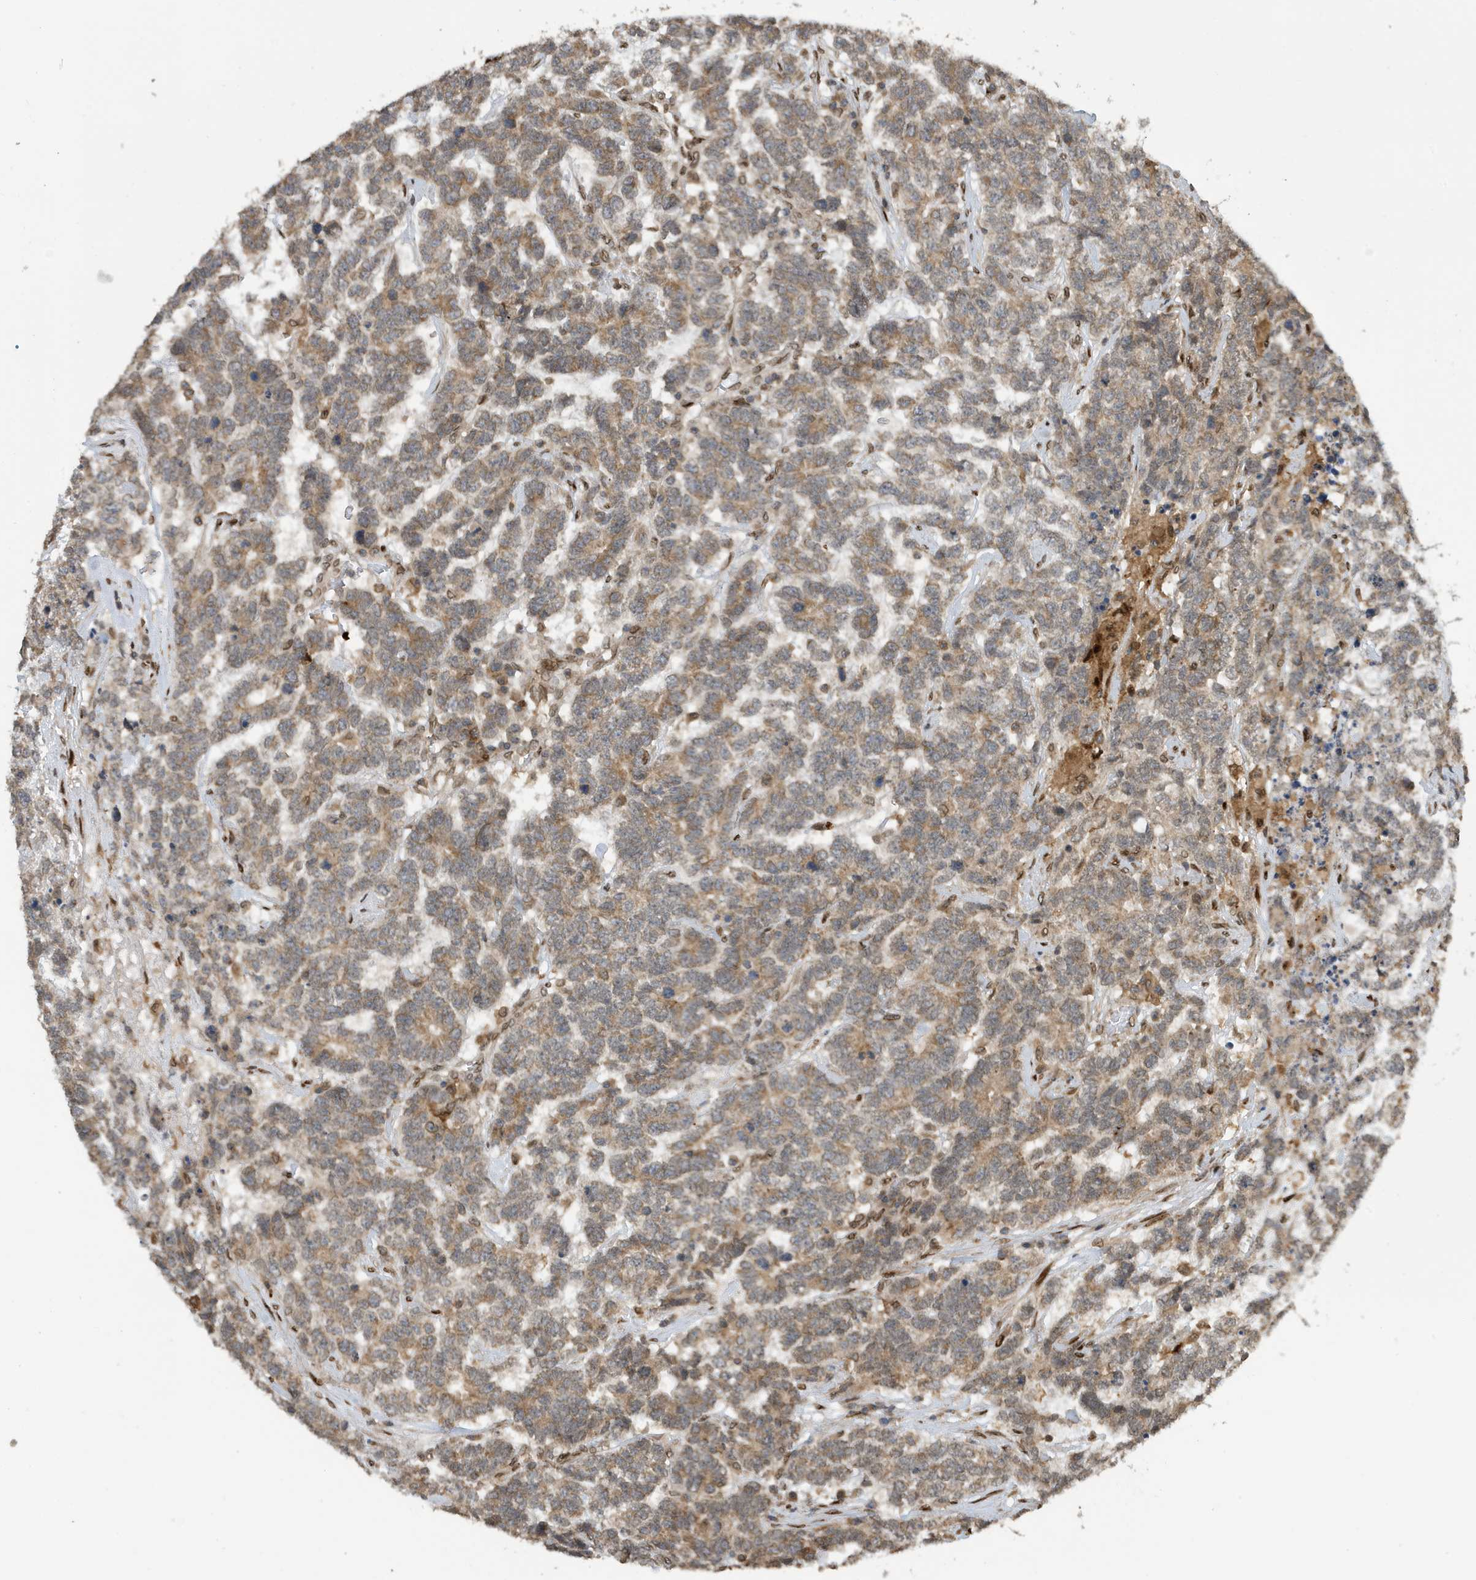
{"staining": {"intensity": "weak", "quantity": ">75%", "location": "cytoplasmic/membranous"}, "tissue": "testis cancer", "cell_type": "Tumor cells", "image_type": "cancer", "snomed": [{"axis": "morphology", "description": "Carcinoma, Embryonal, NOS"}, {"axis": "topography", "description": "Testis"}], "caption": "Protein staining reveals weak cytoplasmic/membranous positivity in approximately >75% of tumor cells in testis cancer (embryonal carcinoma).", "gene": "DUSP18", "patient": {"sex": "male", "age": 26}}